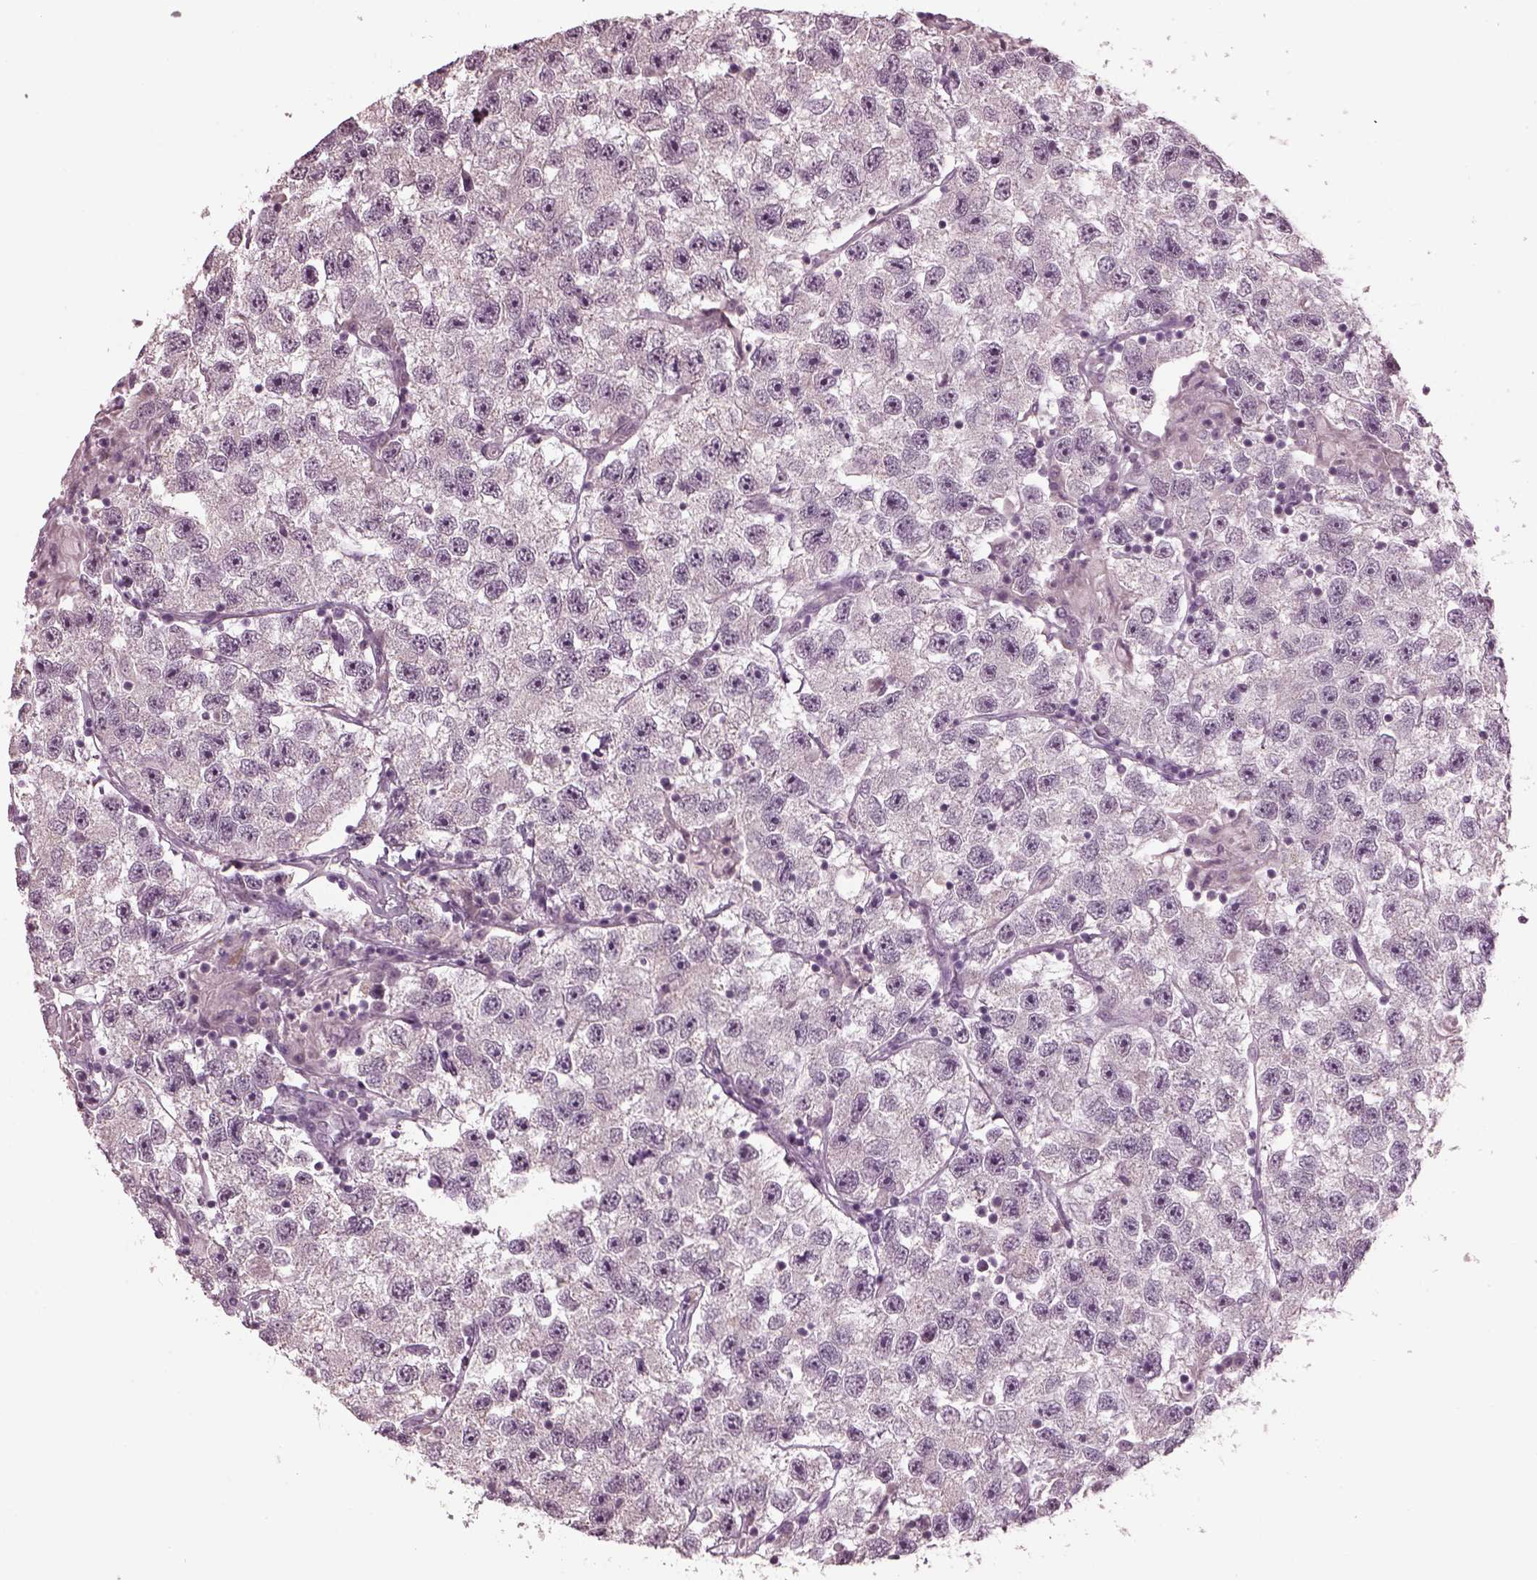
{"staining": {"intensity": "negative", "quantity": "none", "location": "none"}, "tissue": "testis cancer", "cell_type": "Tumor cells", "image_type": "cancer", "snomed": [{"axis": "morphology", "description": "Seminoma, NOS"}, {"axis": "topography", "description": "Testis"}], "caption": "An immunohistochemistry (IHC) photomicrograph of testis seminoma is shown. There is no staining in tumor cells of testis seminoma.", "gene": "CLCN4", "patient": {"sex": "male", "age": 26}}